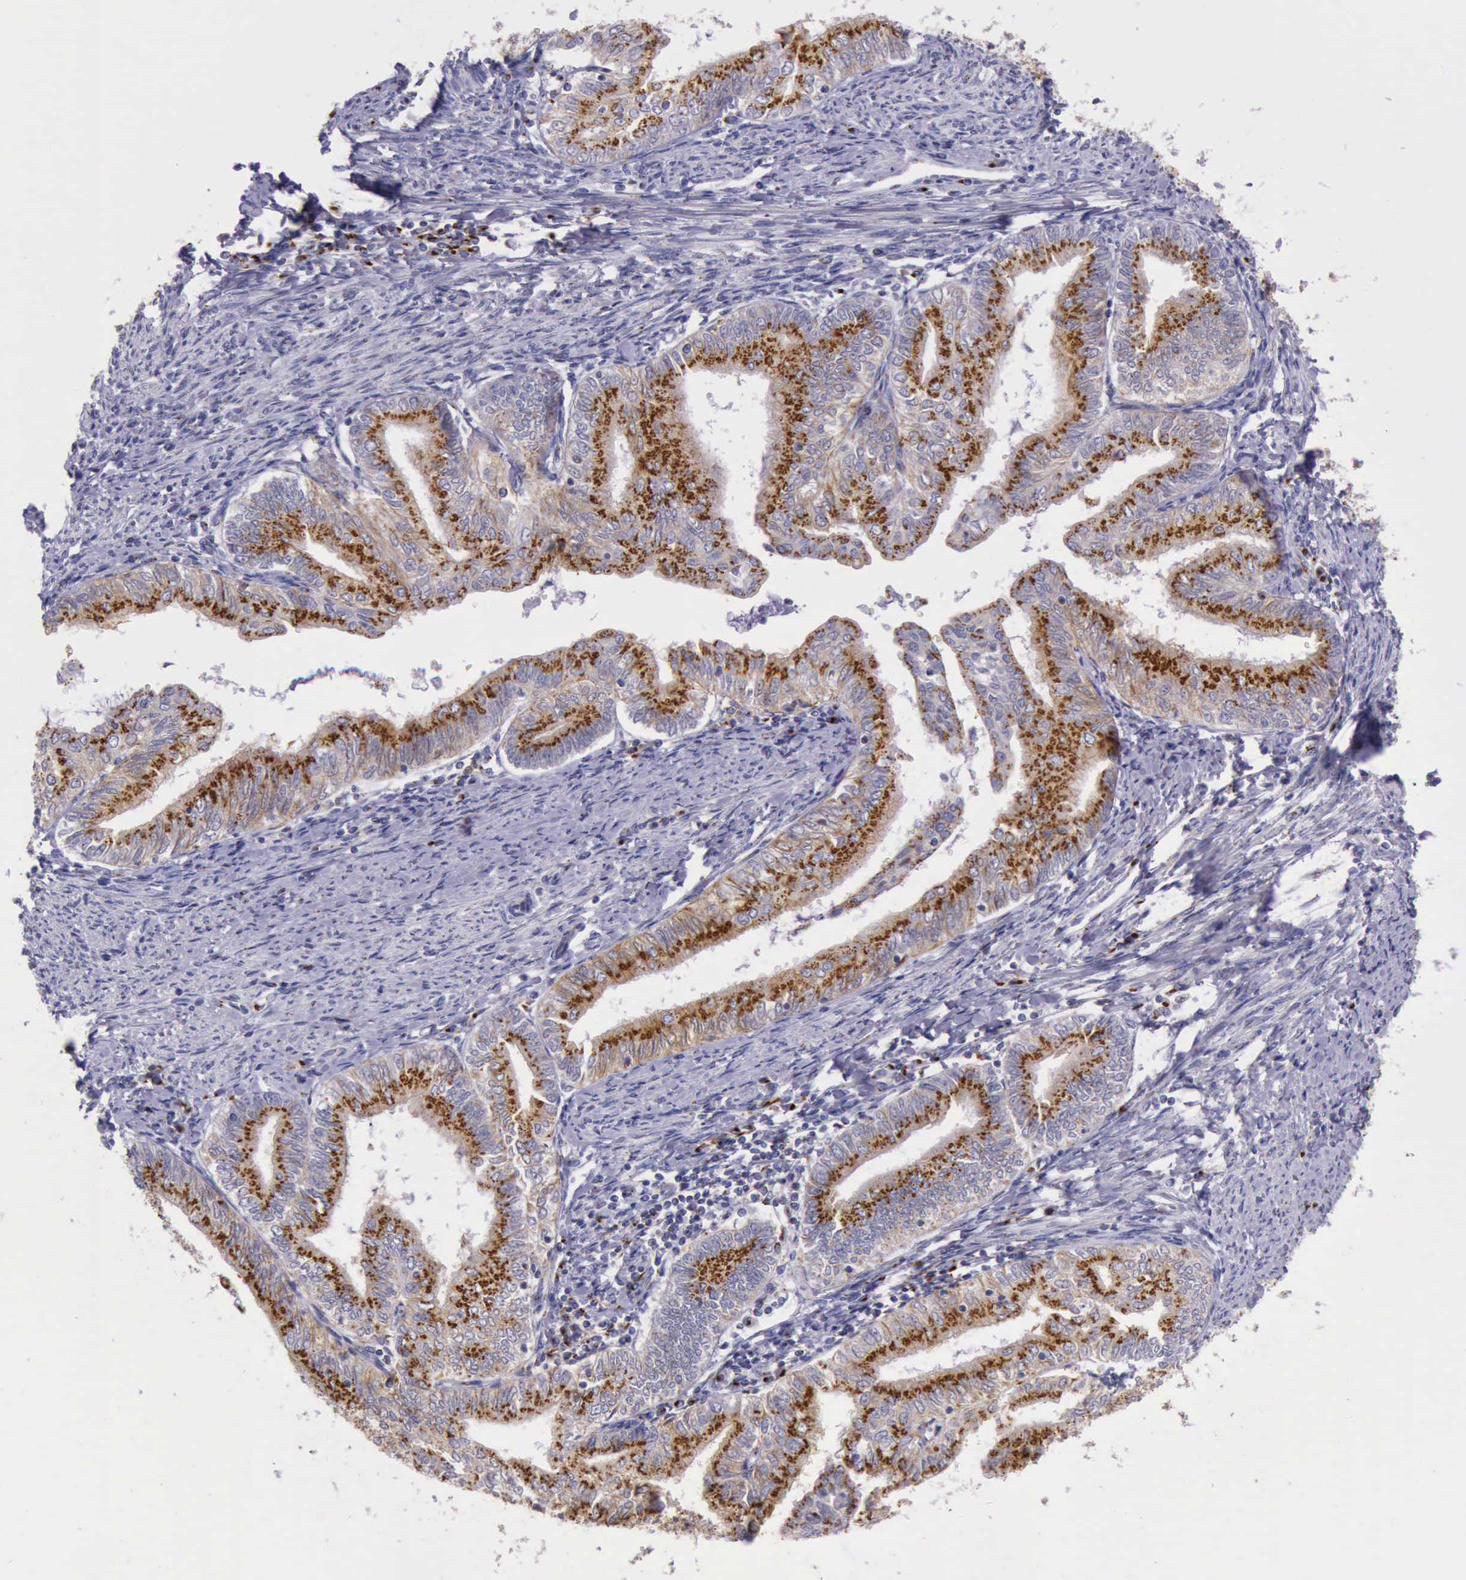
{"staining": {"intensity": "strong", "quantity": ">75%", "location": "cytoplasmic/membranous"}, "tissue": "endometrial cancer", "cell_type": "Tumor cells", "image_type": "cancer", "snomed": [{"axis": "morphology", "description": "Adenocarcinoma, NOS"}, {"axis": "topography", "description": "Endometrium"}], "caption": "Protein expression analysis of endometrial cancer exhibits strong cytoplasmic/membranous staining in approximately >75% of tumor cells.", "gene": "GOLGA5", "patient": {"sex": "female", "age": 66}}